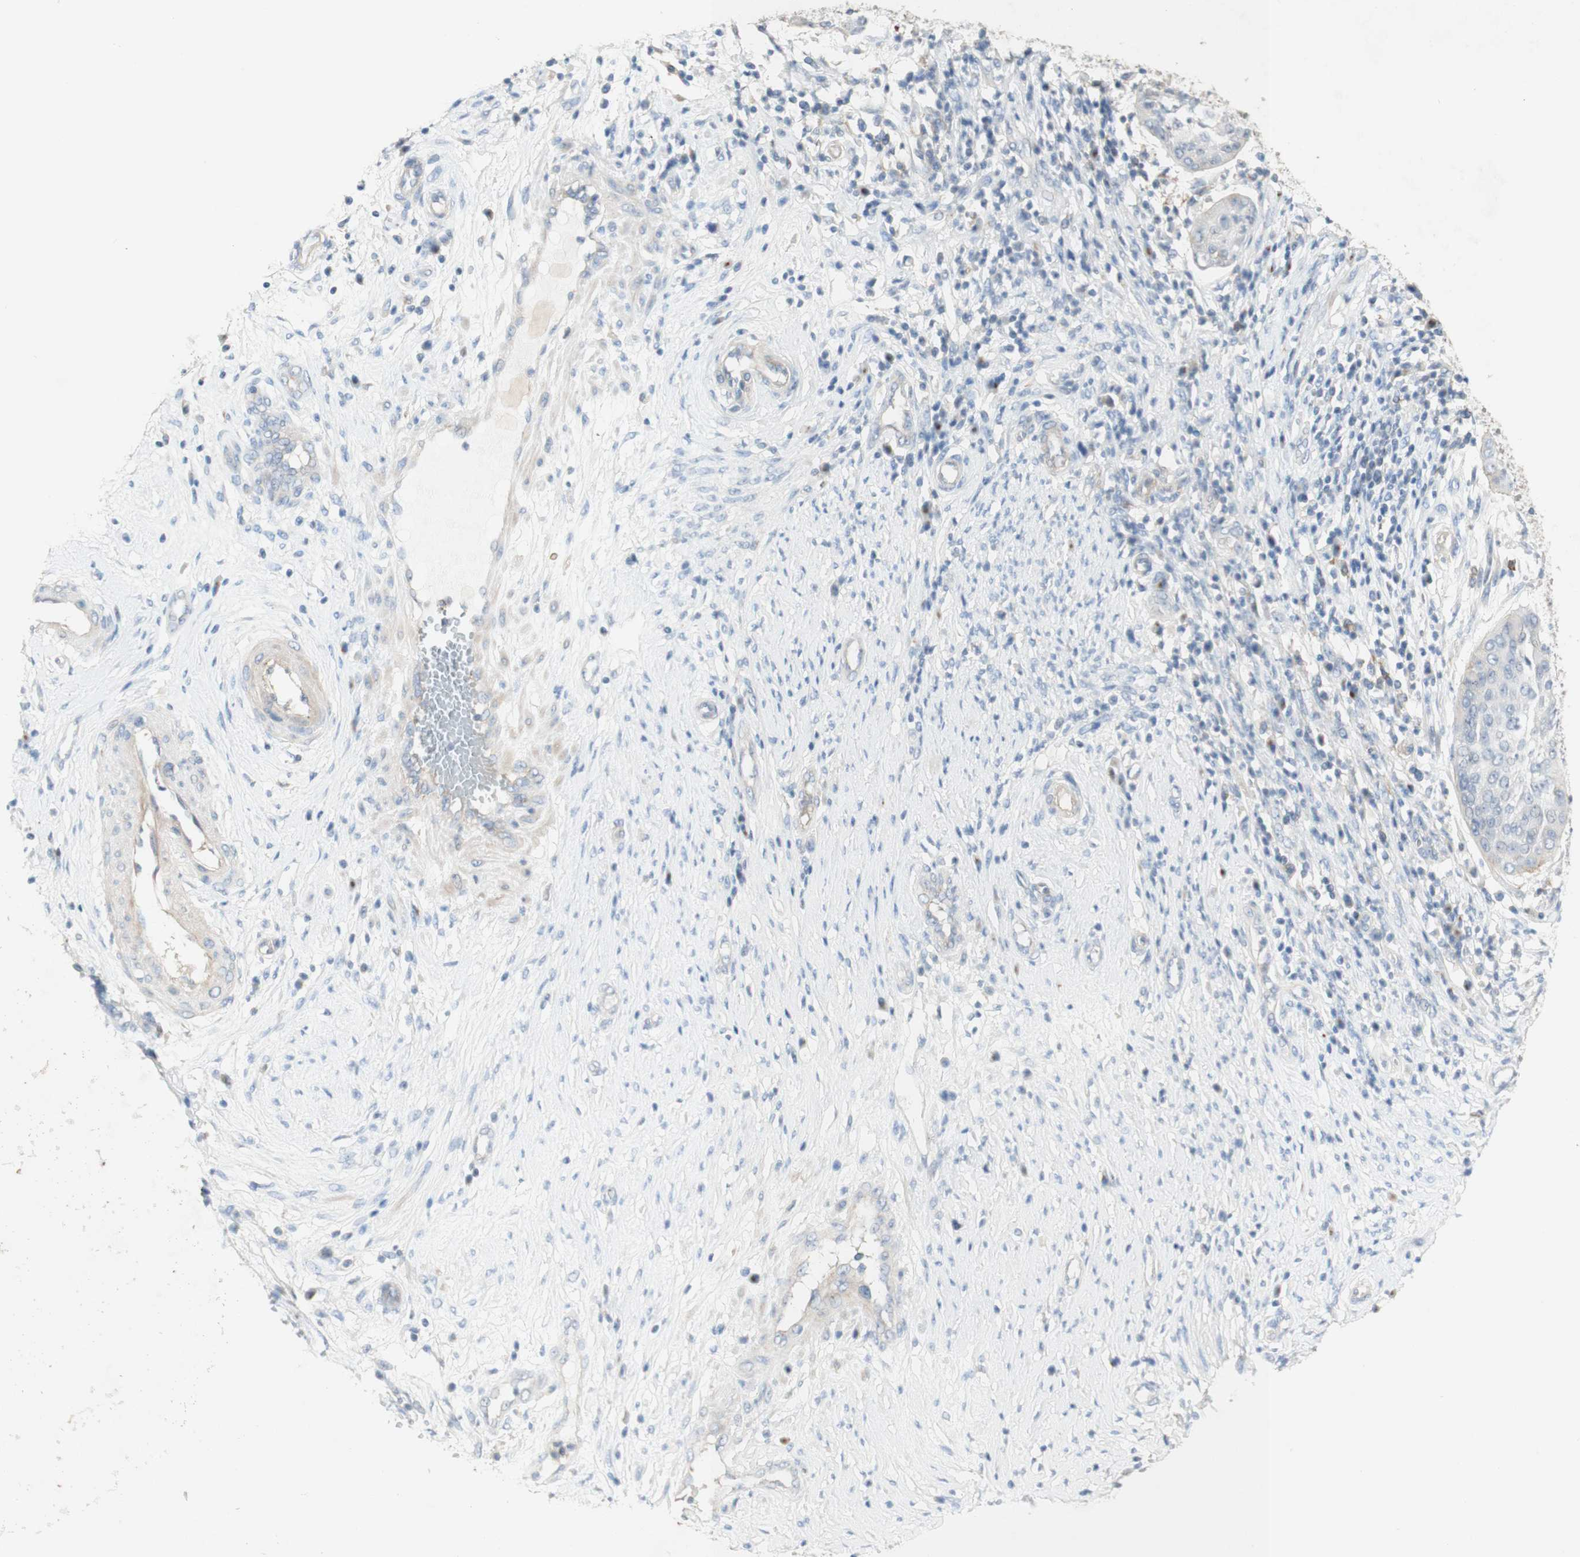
{"staining": {"intensity": "negative", "quantity": "none", "location": "none"}, "tissue": "cervical cancer", "cell_type": "Tumor cells", "image_type": "cancer", "snomed": [{"axis": "morphology", "description": "Normal tissue, NOS"}, {"axis": "morphology", "description": "Squamous cell carcinoma, NOS"}, {"axis": "topography", "description": "Cervix"}], "caption": "DAB (3,3'-diaminobenzidine) immunohistochemical staining of human squamous cell carcinoma (cervical) displays no significant positivity in tumor cells. Nuclei are stained in blue.", "gene": "MANEA", "patient": {"sex": "female", "age": 39}}